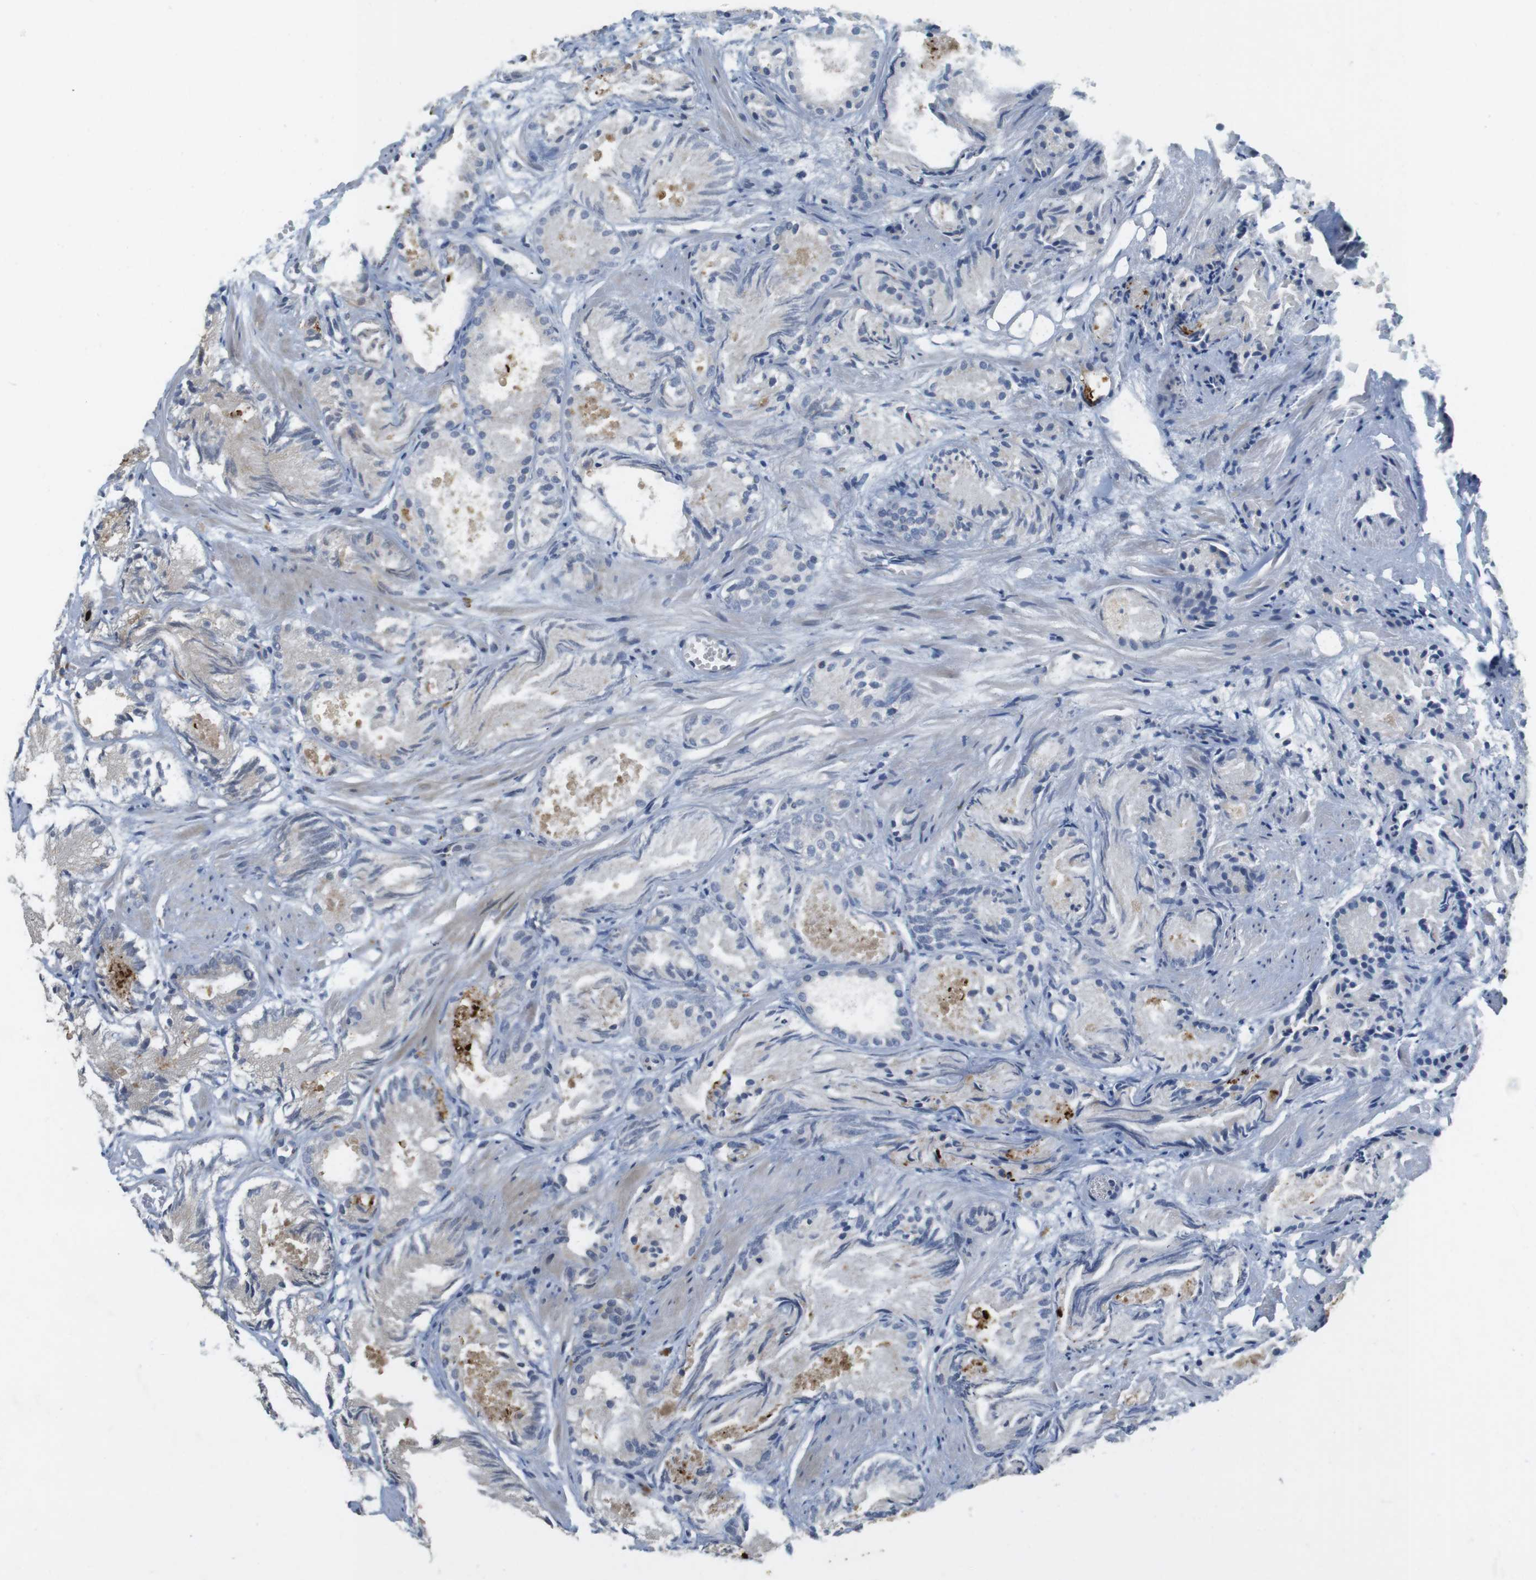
{"staining": {"intensity": "weak", "quantity": "25%-75%", "location": "cytoplasmic/membranous"}, "tissue": "prostate cancer", "cell_type": "Tumor cells", "image_type": "cancer", "snomed": [{"axis": "morphology", "description": "Adenocarcinoma, Low grade"}, {"axis": "topography", "description": "Prostate"}], "caption": "Tumor cells demonstrate low levels of weak cytoplasmic/membranous expression in approximately 25%-75% of cells in human prostate adenocarcinoma (low-grade).", "gene": "TMX3", "patient": {"sex": "male", "age": 72}}